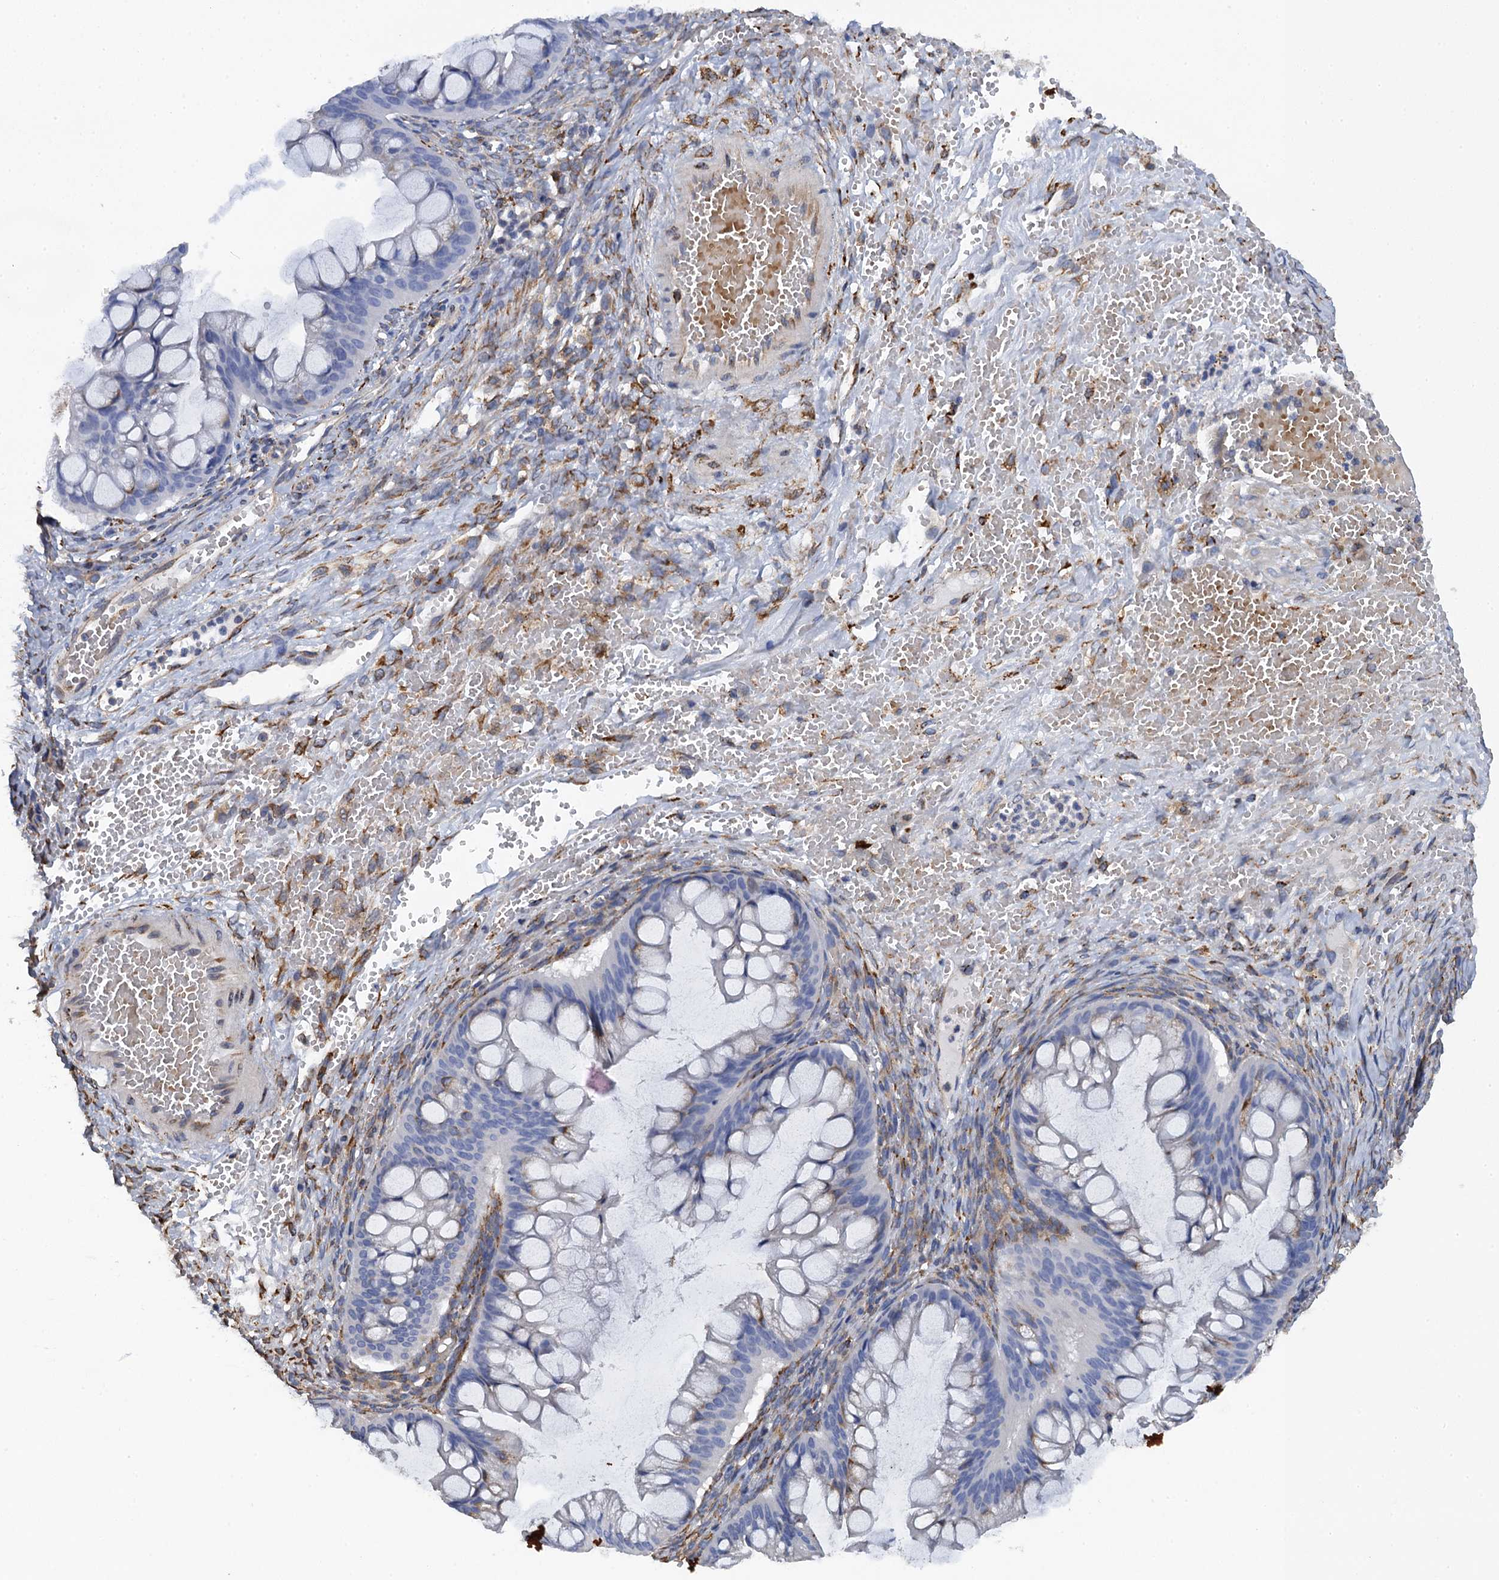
{"staining": {"intensity": "negative", "quantity": "none", "location": "none"}, "tissue": "ovarian cancer", "cell_type": "Tumor cells", "image_type": "cancer", "snomed": [{"axis": "morphology", "description": "Cystadenocarcinoma, mucinous, NOS"}, {"axis": "topography", "description": "Ovary"}], "caption": "Protein analysis of ovarian cancer (mucinous cystadenocarcinoma) reveals no significant staining in tumor cells. (DAB IHC visualized using brightfield microscopy, high magnification).", "gene": "POGLUT3", "patient": {"sex": "female", "age": 73}}